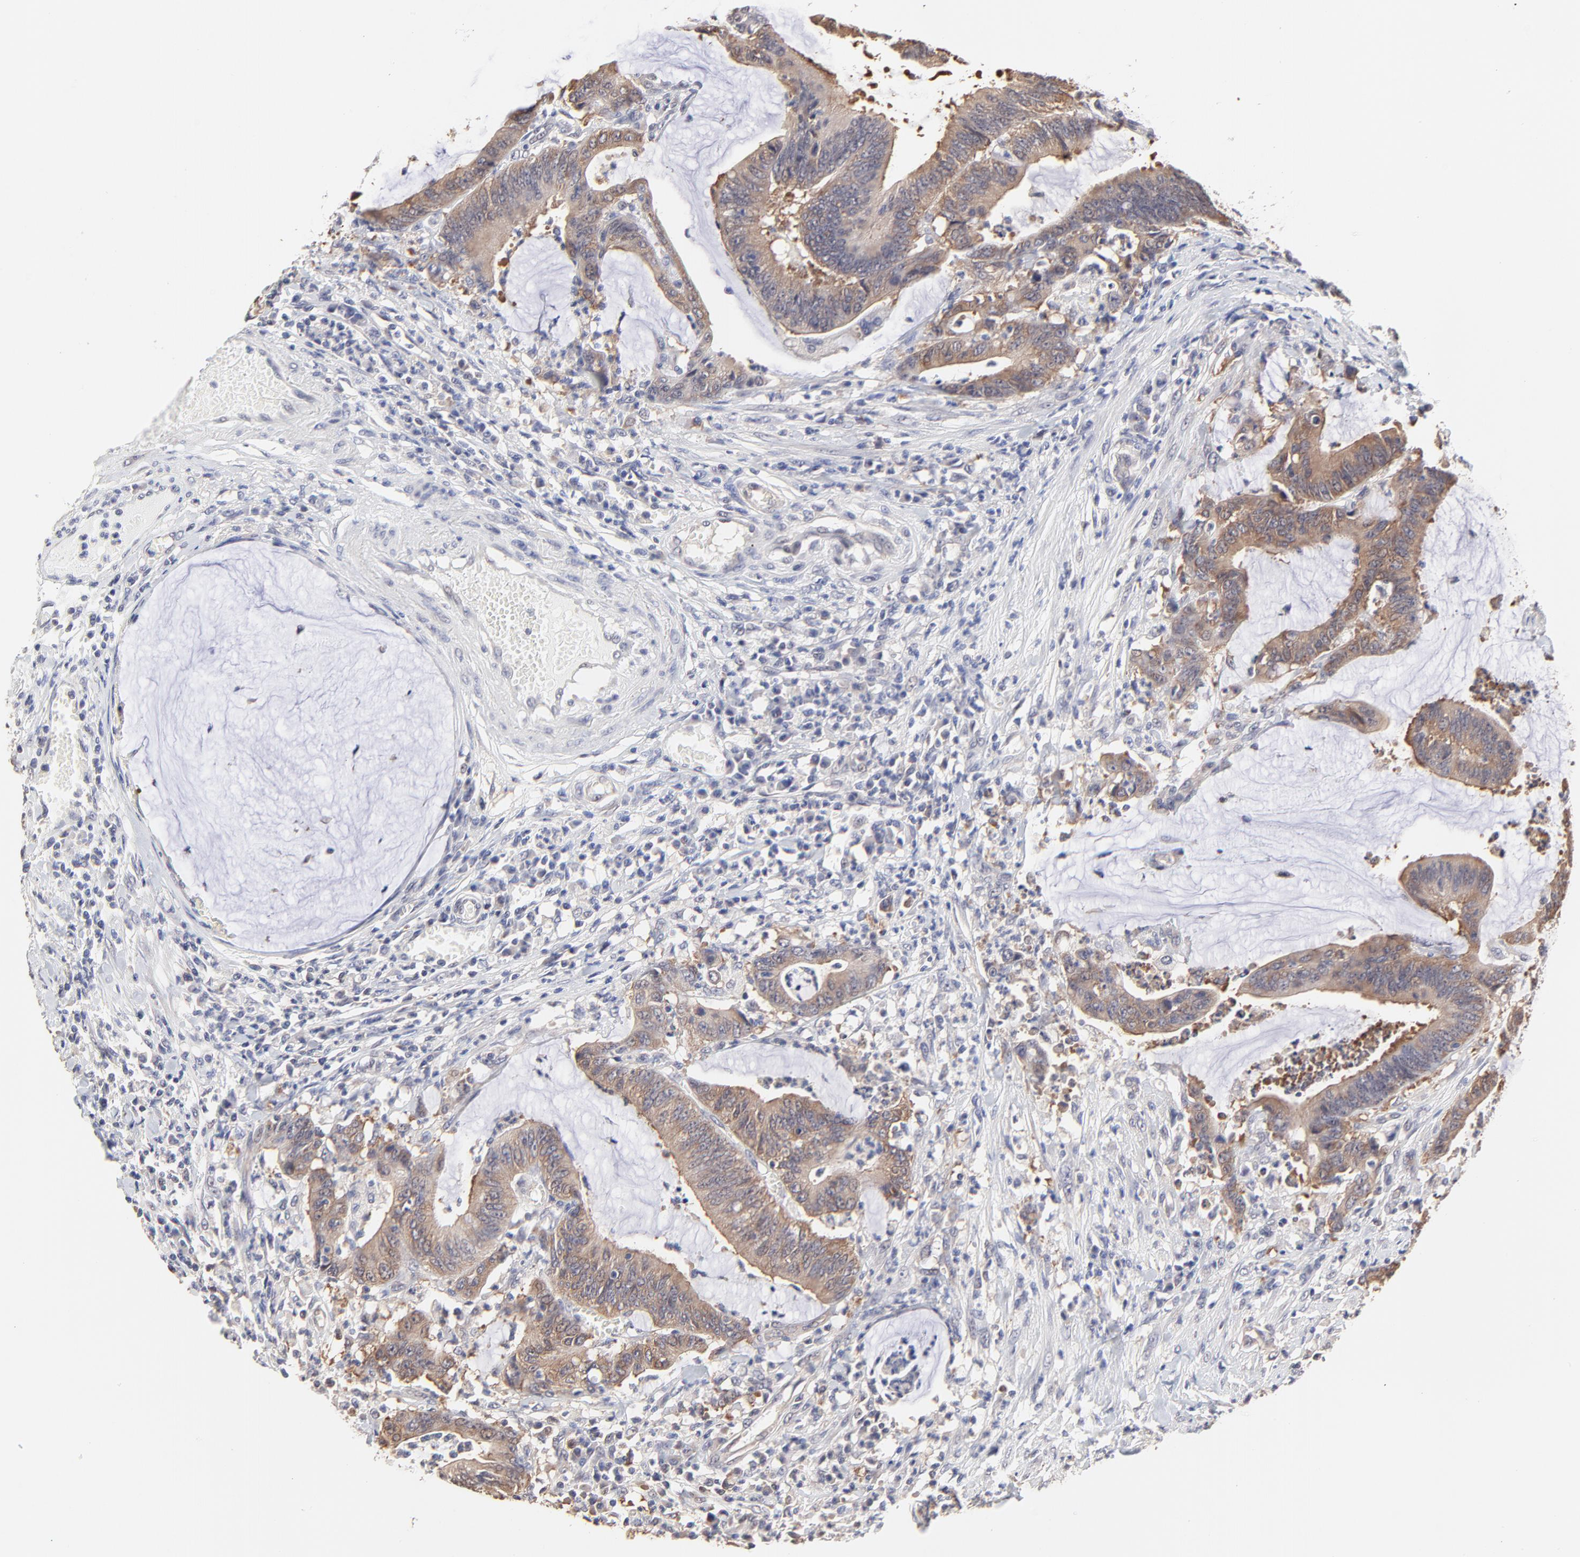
{"staining": {"intensity": "moderate", "quantity": ">75%", "location": "cytoplasmic/membranous"}, "tissue": "colorectal cancer", "cell_type": "Tumor cells", "image_type": "cancer", "snomed": [{"axis": "morphology", "description": "Adenocarcinoma, NOS"}, {"axis": "topography", "description": "Rectum"}], "caption": "Colorectal adenocarcinoma stained for a protein (brown) shows moderate cytoplasmic/membranous positive positivity in approximately >75% of tumor cells.", "gene": "CCT2", "patient": {"sex": "female", "age": 66}}